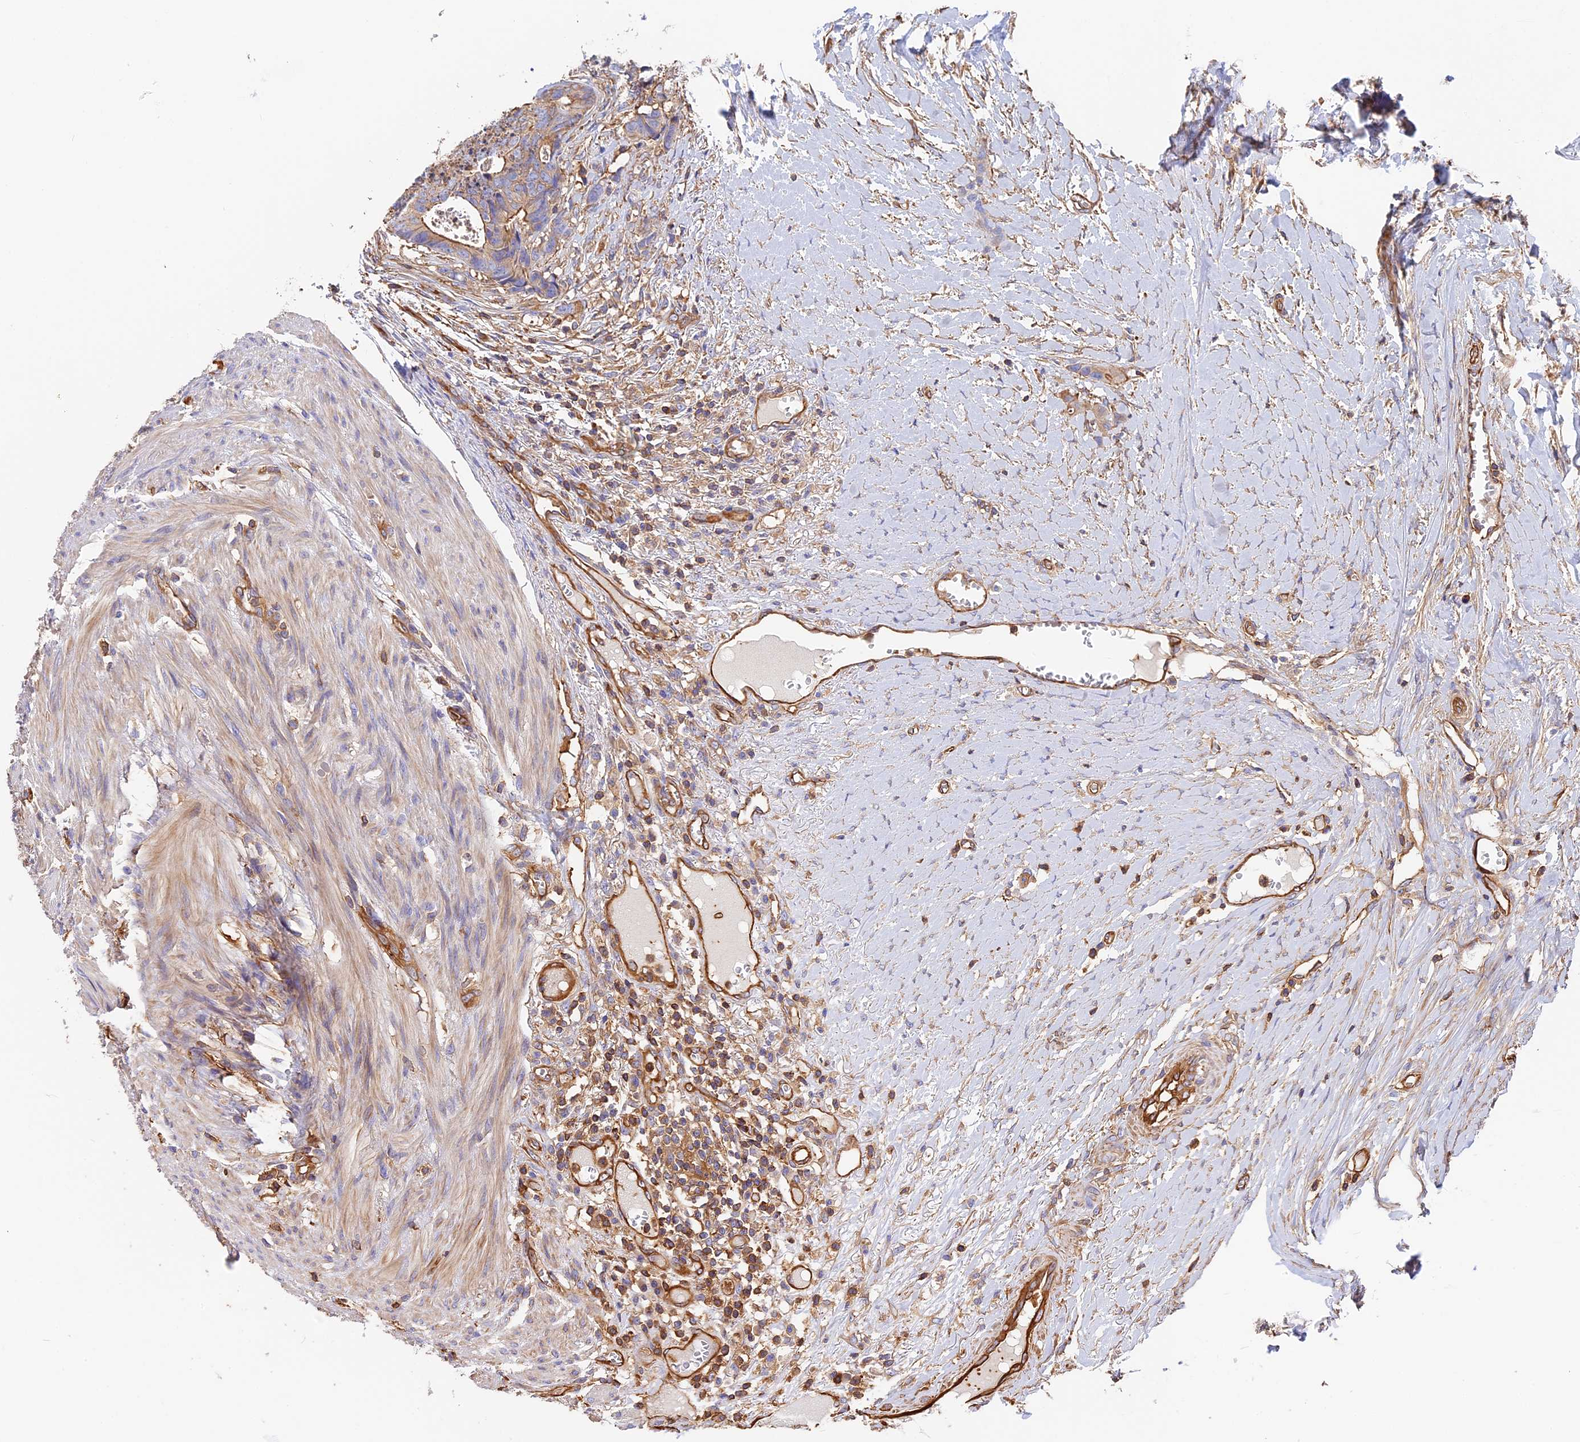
{"staining": {"intensity": "weak", "quantity": ">75%", "location": "cytoplasmic/membranous"}, "tissue": "colorectal cancer", "cell_type": "Tumor cells", "image_type": "cancer", "snomed": [{"axis": "morphology", "description": "Adenocarcinoma, NOS"}, {"axis": "topography", "description": "Colon"}], "caption": "Immunohistochemical staining of human colorectal cancer displays low levels of weak cytoplasmic/membranous expression in approximately >75% of tumor cells.", "gene": "VPS18", "patient": {"sex": "female", "age": 57}}